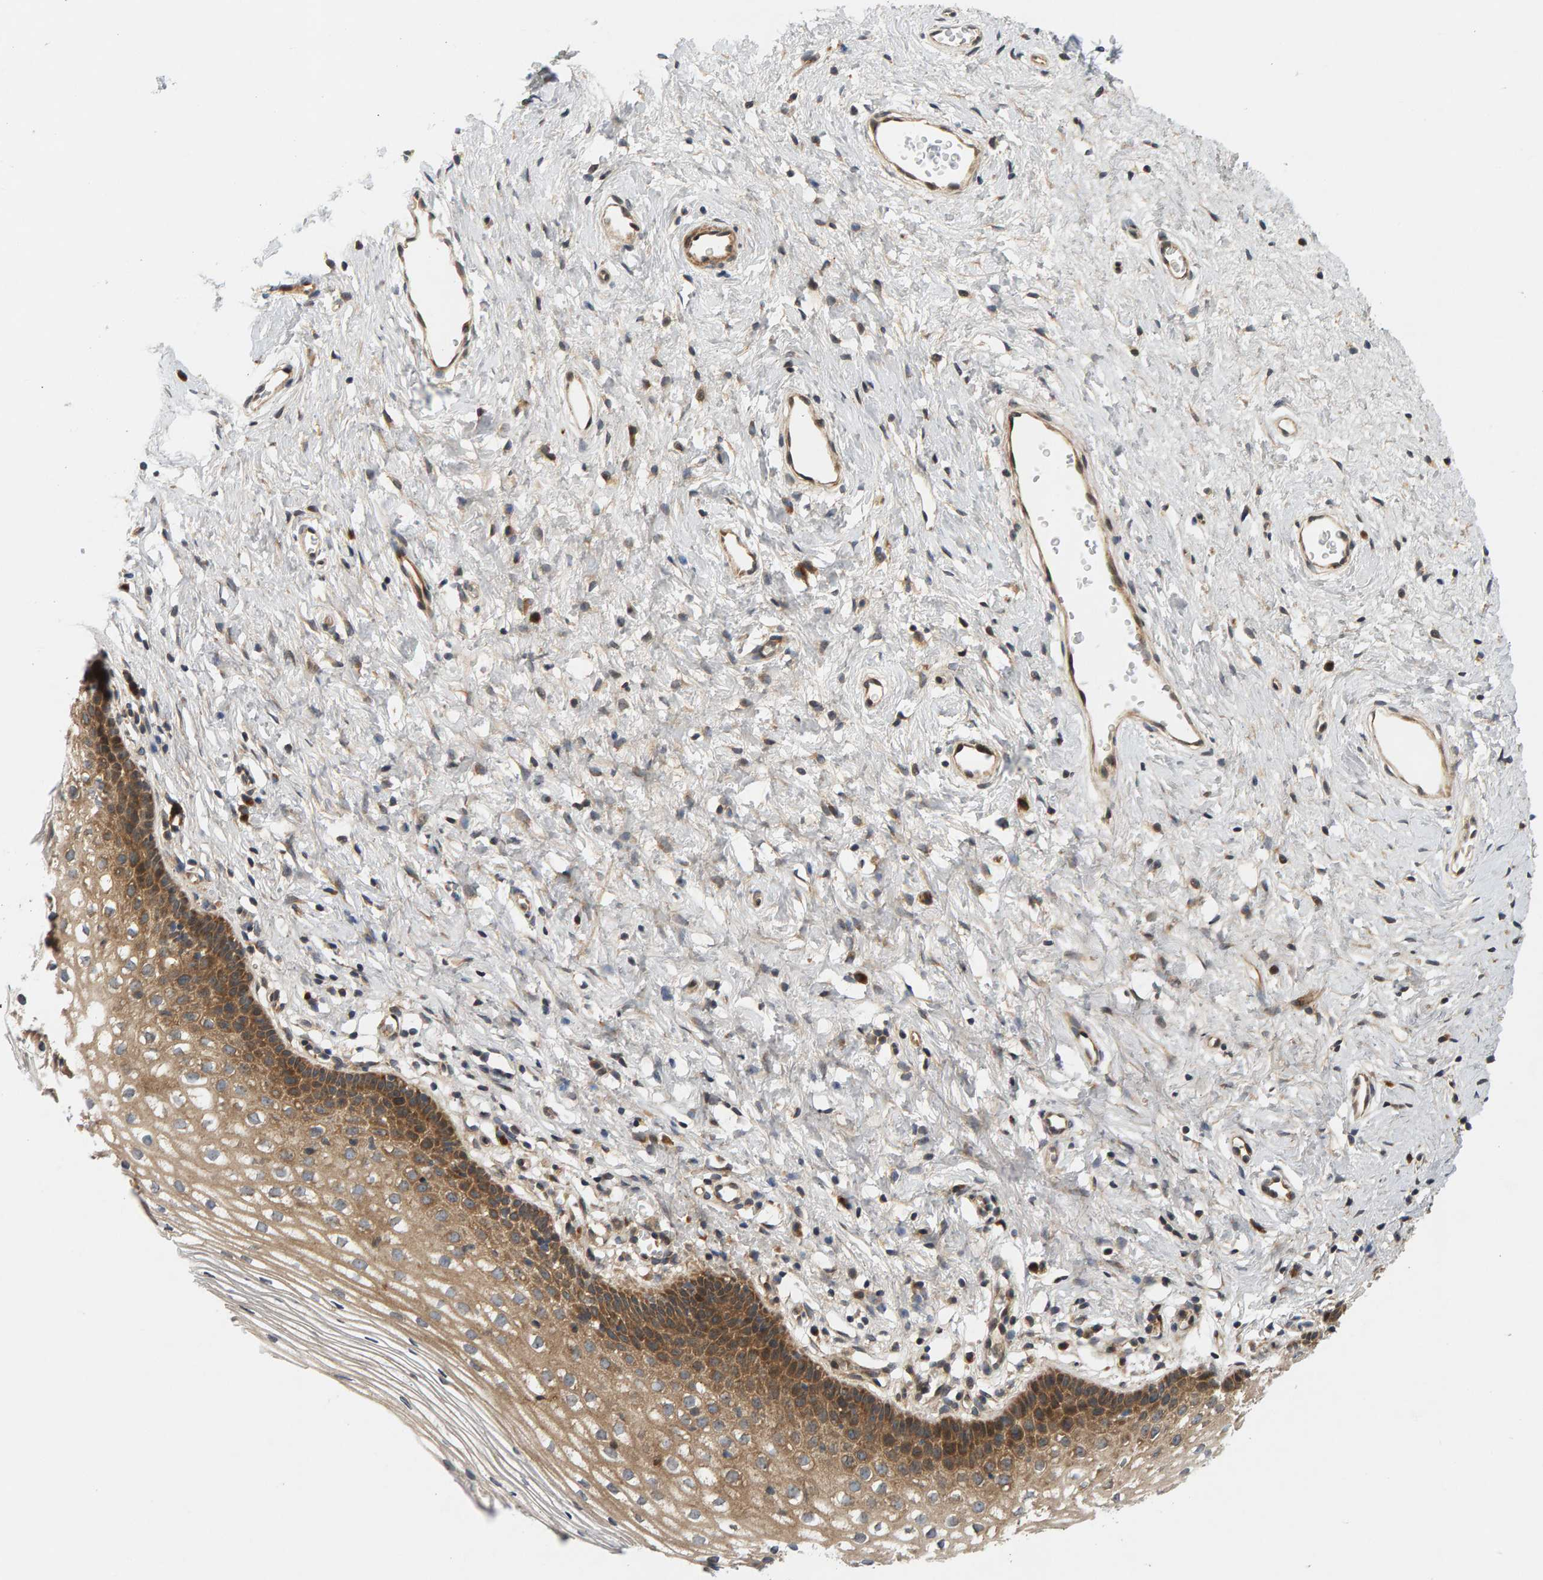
{"staining": {"intensity": "moderate", "quantity": ">75%", "location": "cytoplasmic/membranous"}, "tissue": "cervix", "cell_type": "Glandular cells", "image_type": "normal", "snomed": [{"axis": "morphology", "description": "Normal tissue, NOS"}, {"axis": "topography", "description": "Cervix"}], "caption": "Immunohistochemistry (IHC) staining of normal cervix, which exhibits medium levels of moderate cytoplasmic/membranous staining in approximately >75% of glandular cells indicating moderate cytoplasmic/membranous protein staining. The staining was performed using DAB (brown) for protein detection and nuclei were counterstained in hematoxylin (blue).", "gene": "BAHCC1", "patient": {"sex": "female", "age": 27}}